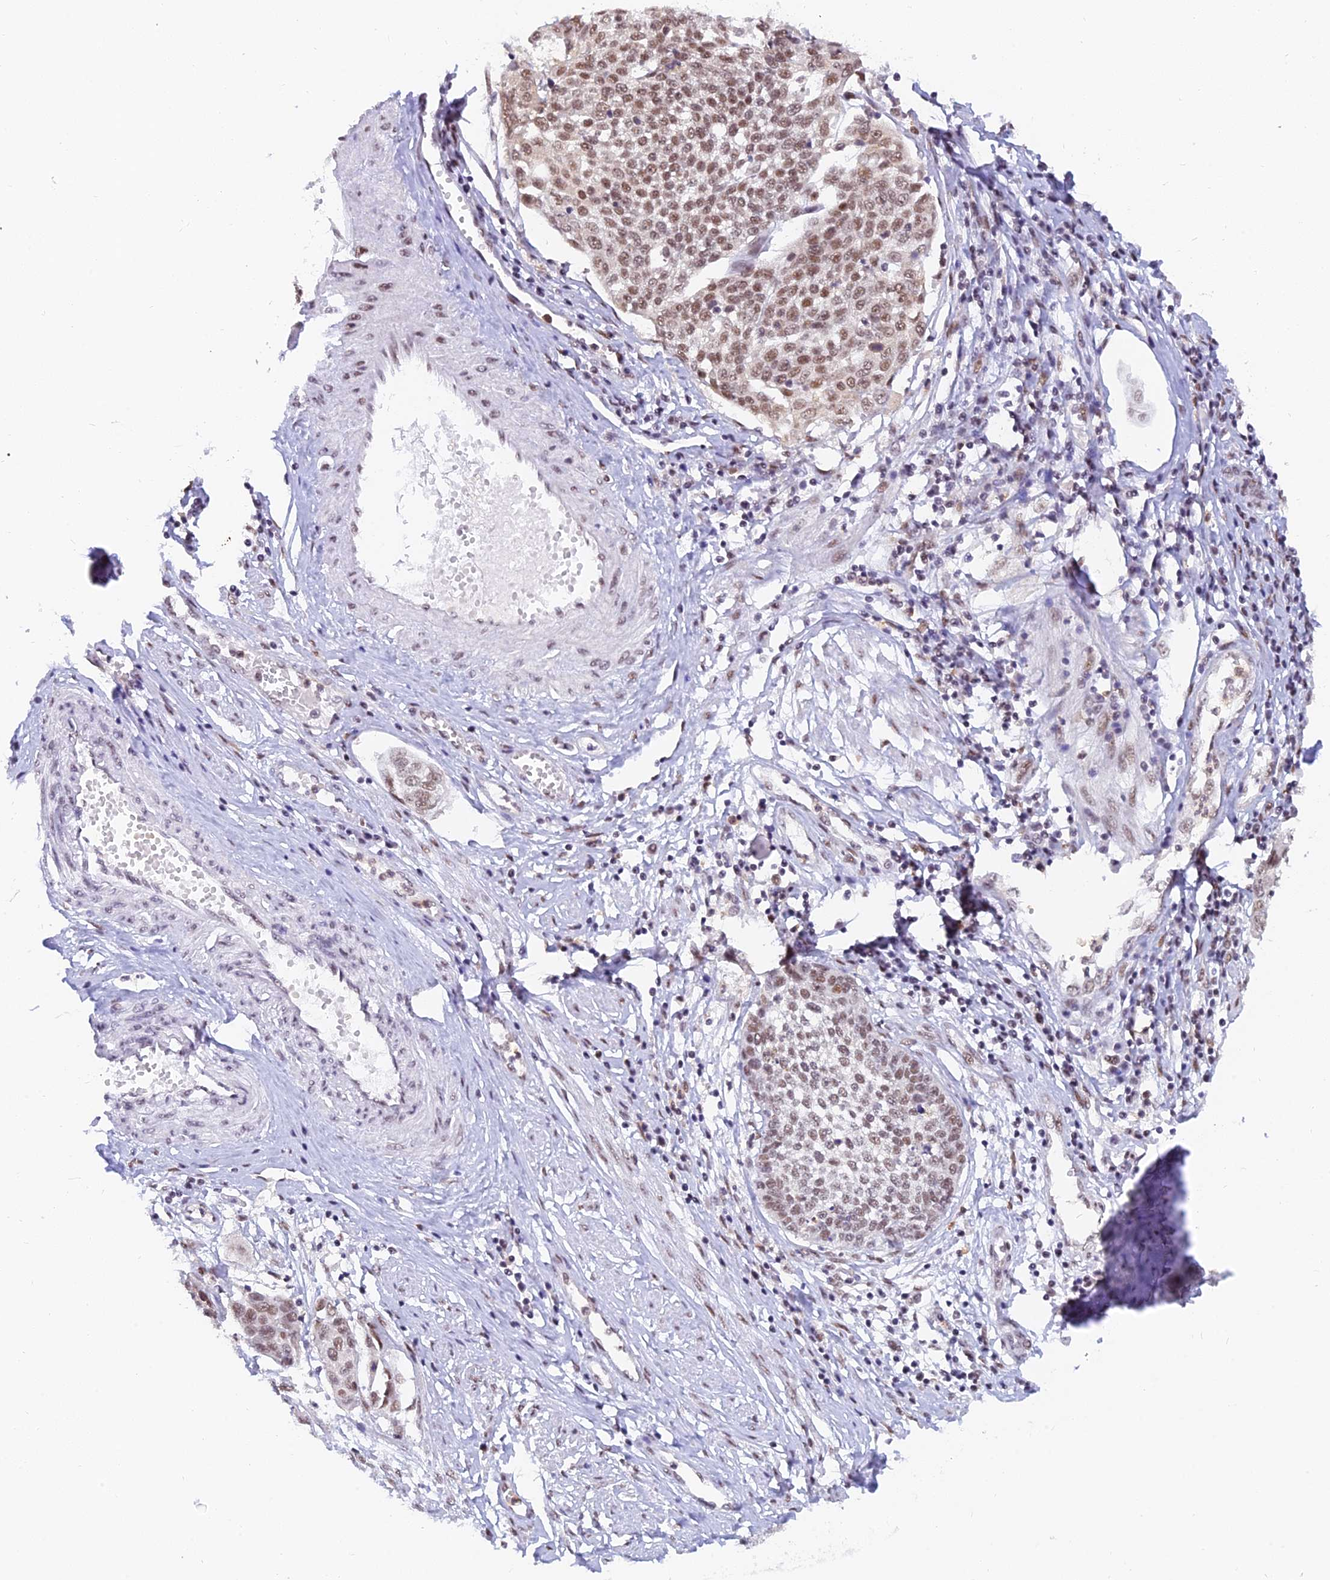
{"staining": {"intensity": "moderate", "quantity": ">75%", "location": "nuclear"}, "tissue": "cervical cancer", "cell_type": "Tumor cells", "image_type": "cancer", "snomed": [{"axis": "morphology", "description": "Squamous cell carcinoma, NOS"}, {"axis": "topography", "description": "Cervix"}], "caption": "Squamous cell carcinoma (cervical) stained with a protein marker displays moderate staining in tumor cells.", "gene": "DPY30", "patient": {"sex": "female", "age": 34}}